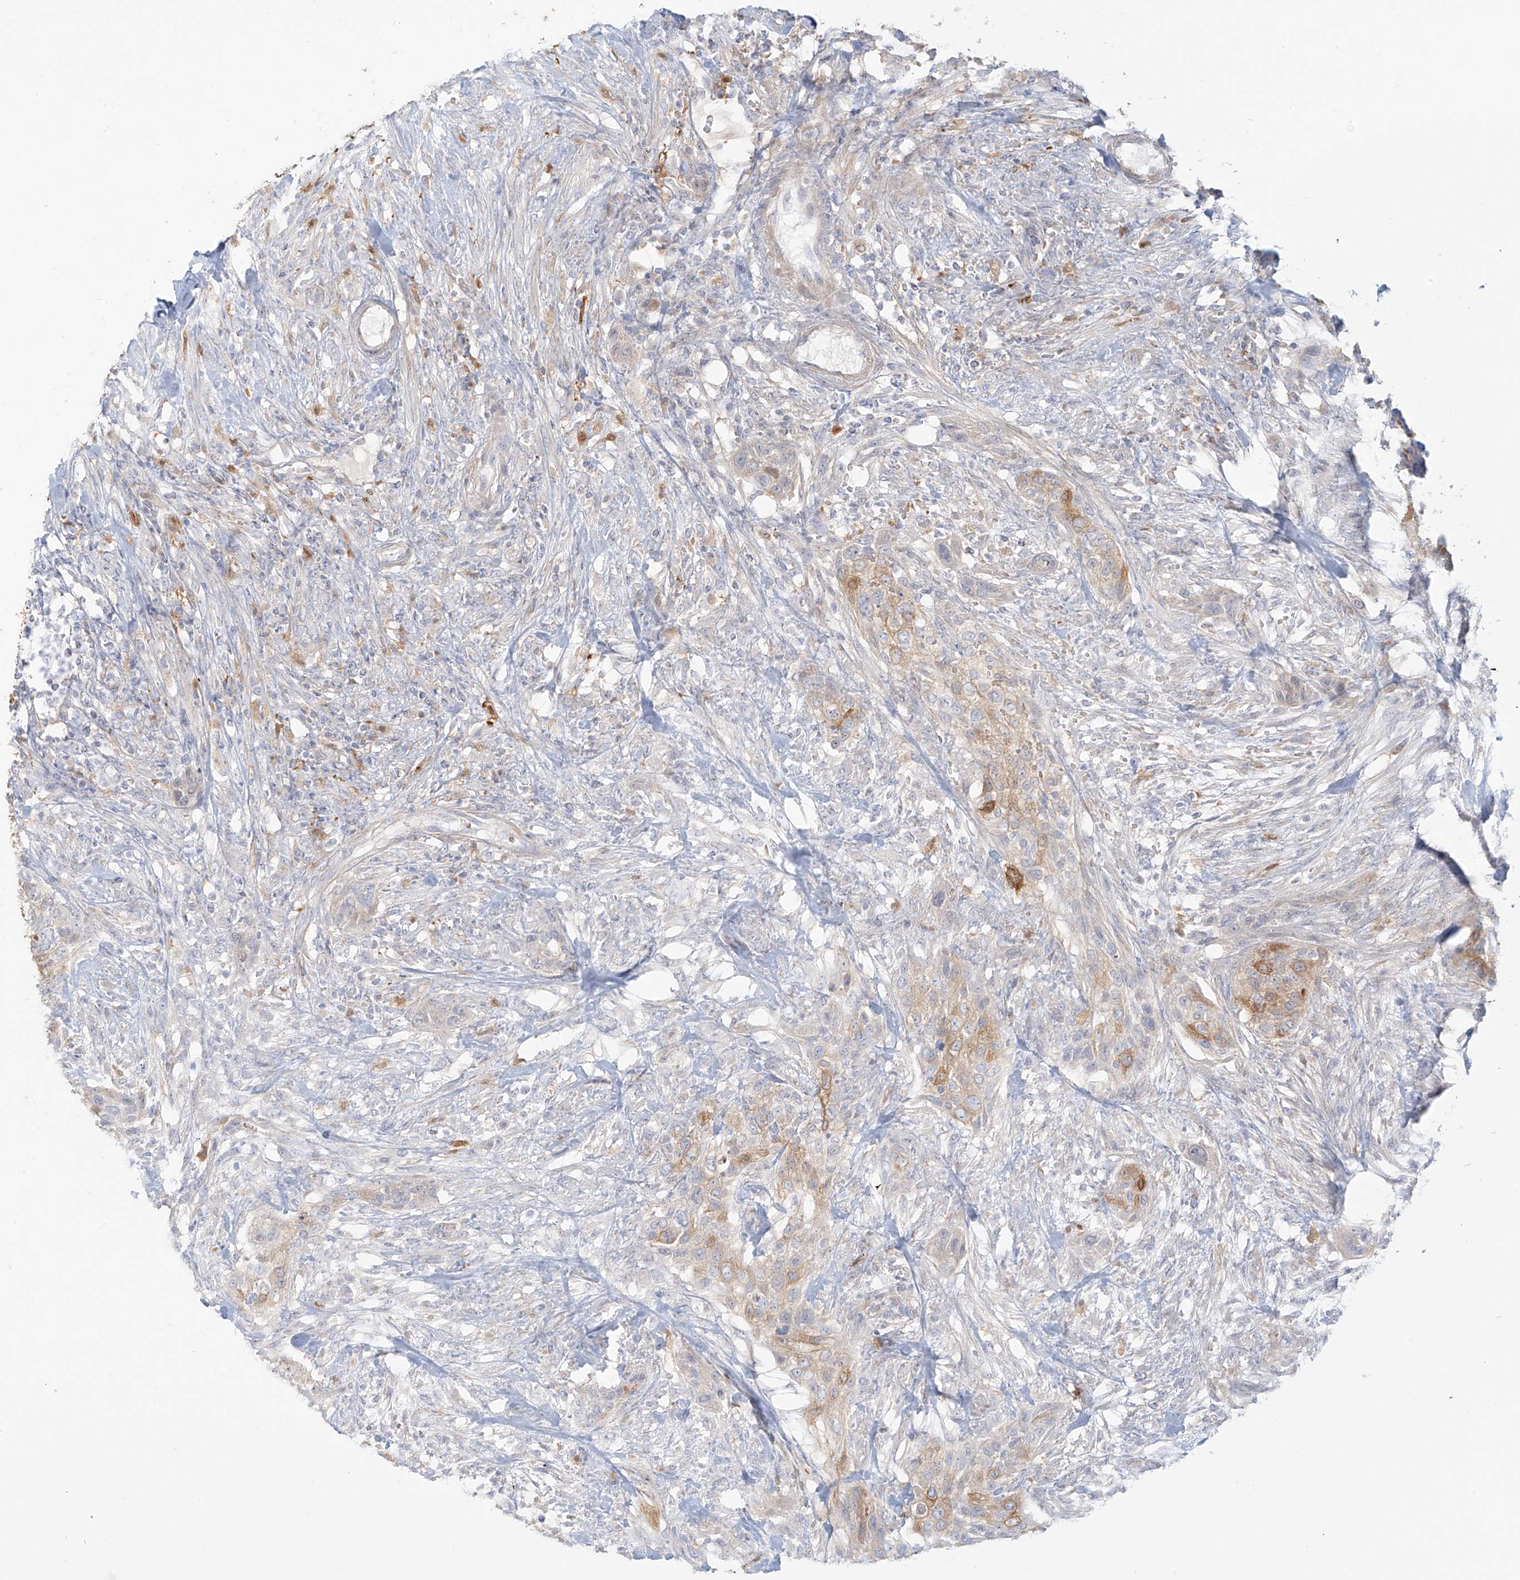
{"staining": {"intensity": "moderate", "quantity": "<25%", "location": "cytoplasmic/membranous"}, "tissue": "urothelial cancer", "cell_type": "Tumor cells", "image_type": "cancer", "snomed": [{"axis": "morphology", "description": "Urothelial carcinoma, High grade"}, {"axis": "topography", "description": "Urinary bladder"}], "caption": "A brown stain shows moderate cytoplasmic/membranous expression of a protein in high-grade urothelial carcinoma tumor cells.", "gene": "UPK1B", "patient": {"sex": "male", "age": 35}}